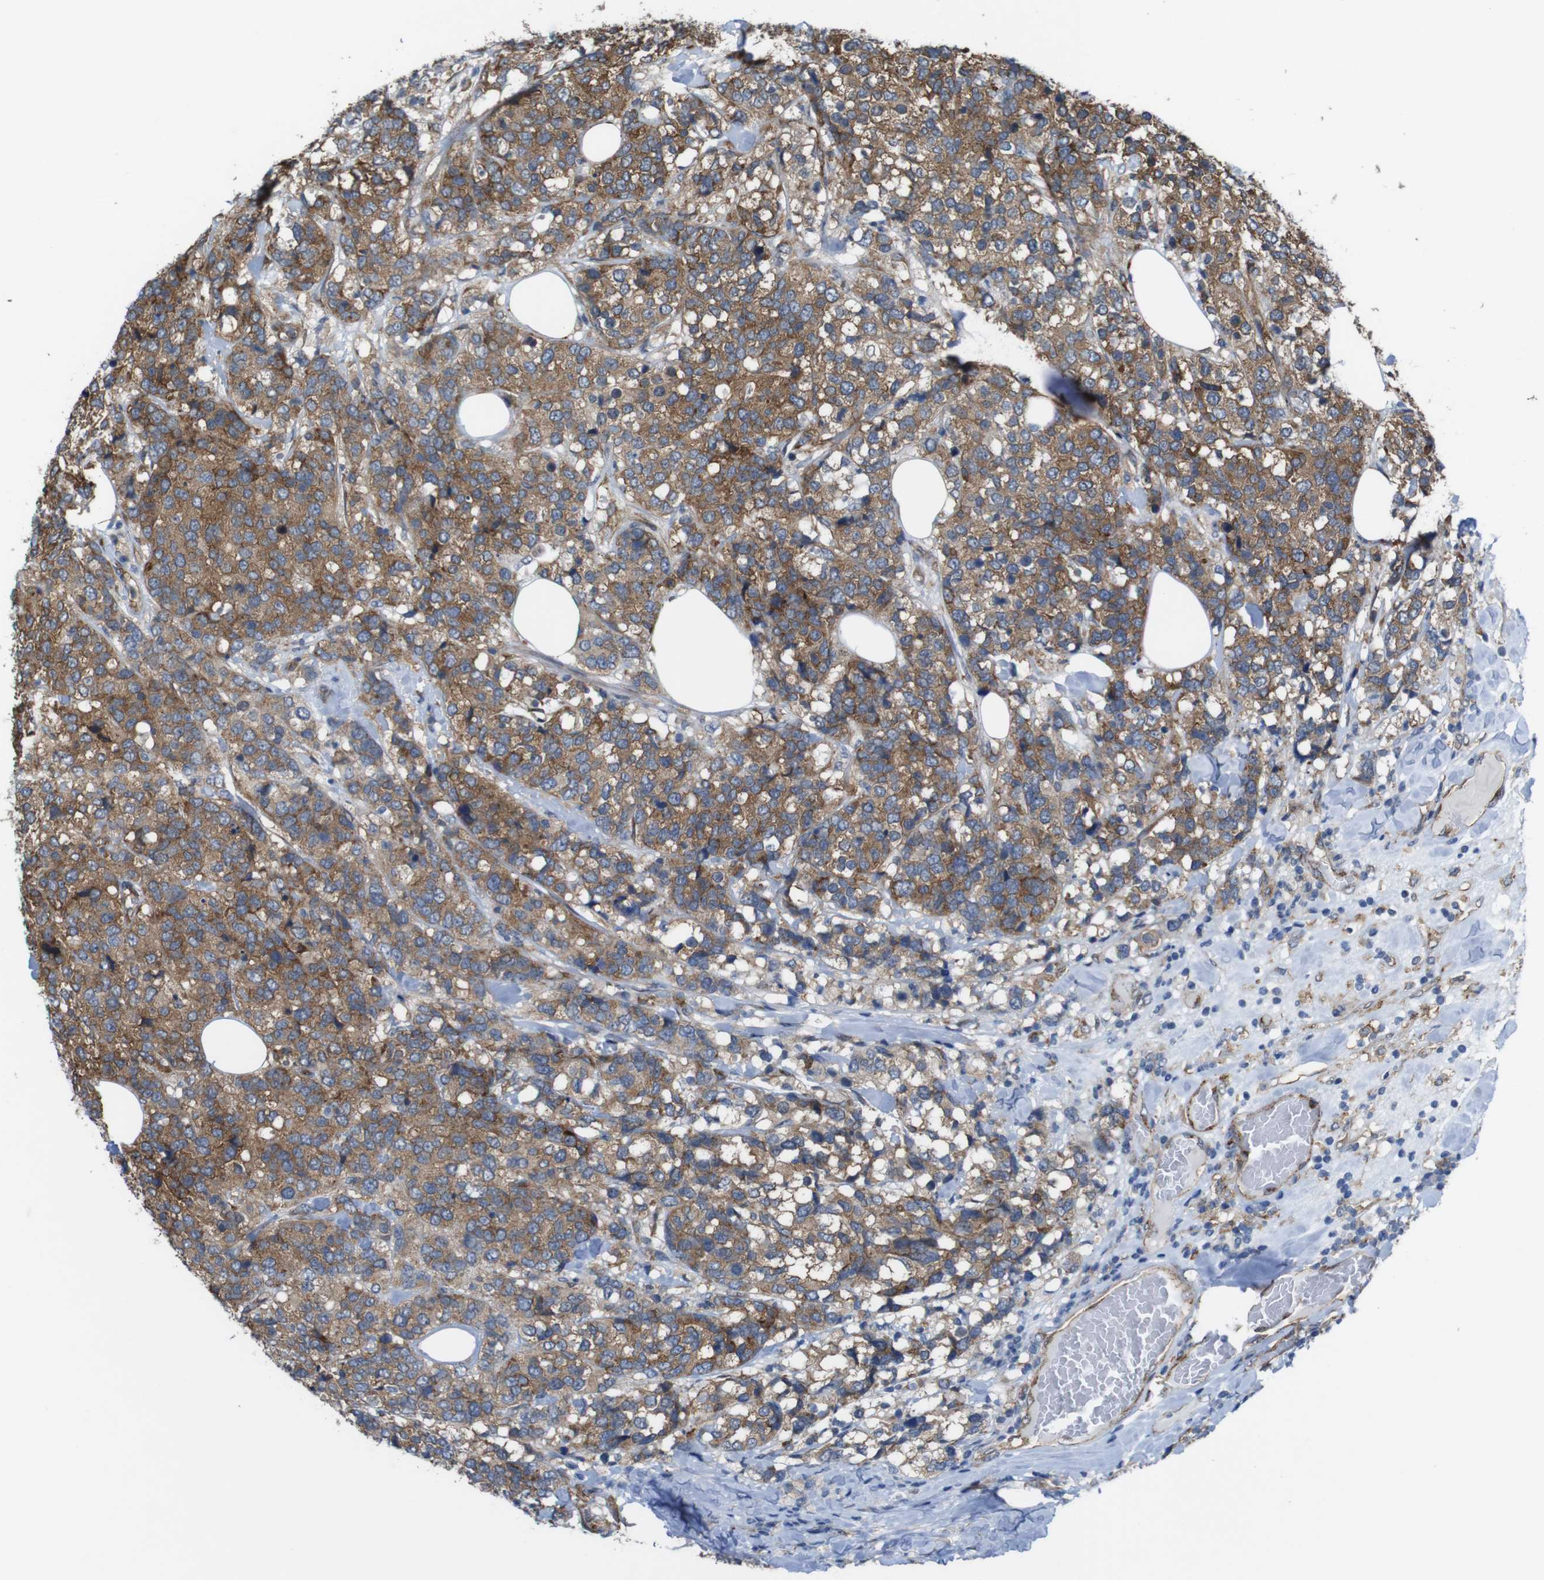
{"staining": {"intensity": "moderate", "quantity": ">75%", "location": "cytoplasmic/membranous"}, "tissue": "breast cancer", "cell_type": "Tumor cells", "image_type": "cancer", "snomed": [{"axis": "morphology", "description": "Lobular carcinoma"}, {"axis": "topography", "description": "Breast"}], "caption": "Lobular carcinoma (breast) stained with a protein marker exhibits moderate staining in tumor cells.", "gene": "PTGER4", "patient": {"sex": "female", "age": 59}}